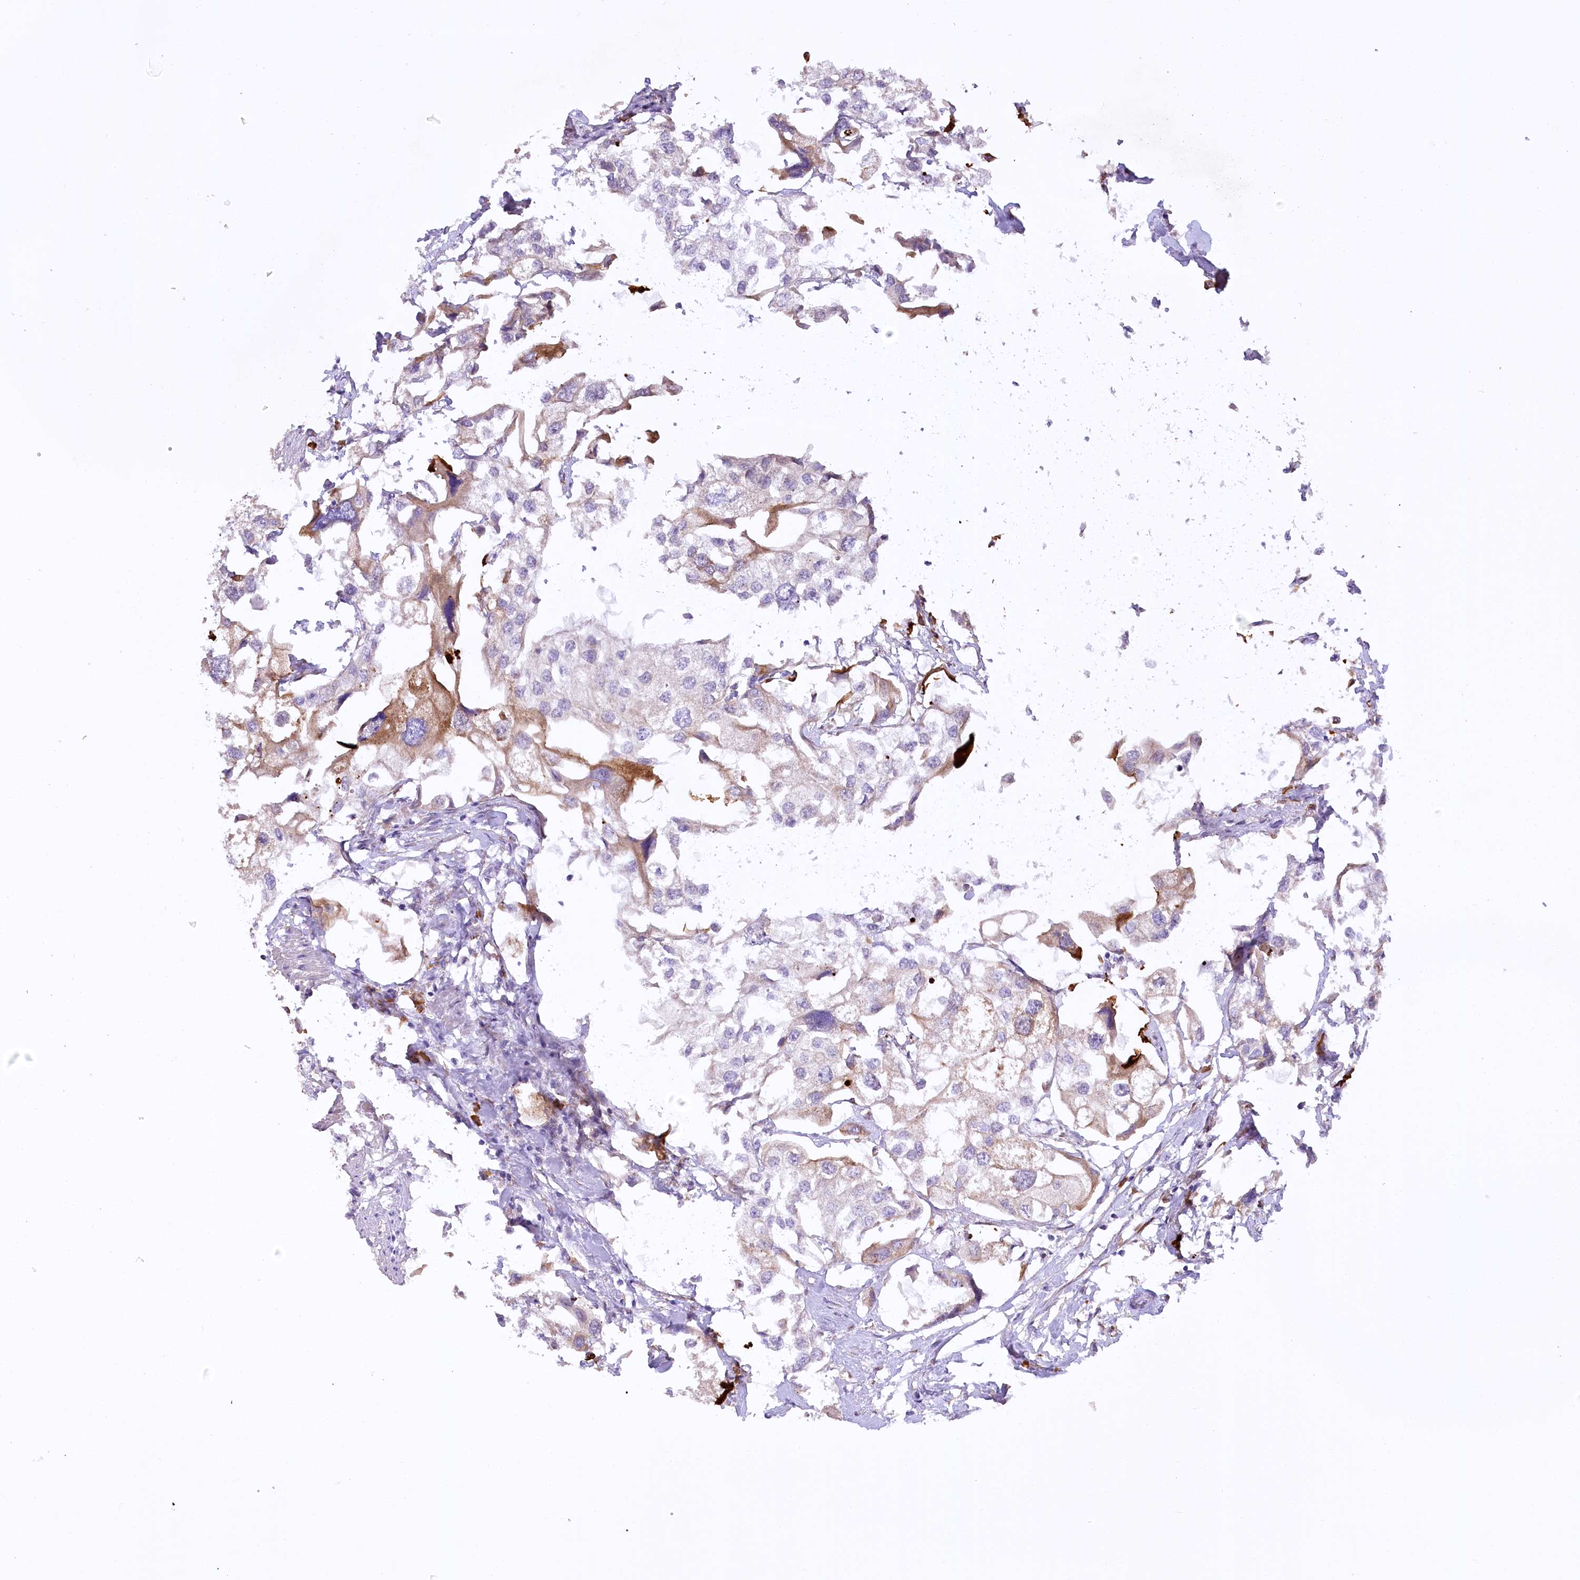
{"staining": {"intensity": "moderate", "quantity": "25%-75%", "location": "cytoplasmic/membranous"}, "tissue": "urothelial cancer", "cell_type": "Tumor cells", "image_type": "cancer", "snomed": [{"axis": "morphology", "description": "Urothelial carcinoma, High grade"}, {"axis": "topography", "description": "Urinary bladder"}], "caption": "Immunohistochemistry (IHC) of human urothelial cancer reveals medium levels of moderate cytoplasmic/membranous staining in about 25%-75% of tumor cells.", "gene": "NCKAP5", "patient": {"sex": "male", "age": 64}}